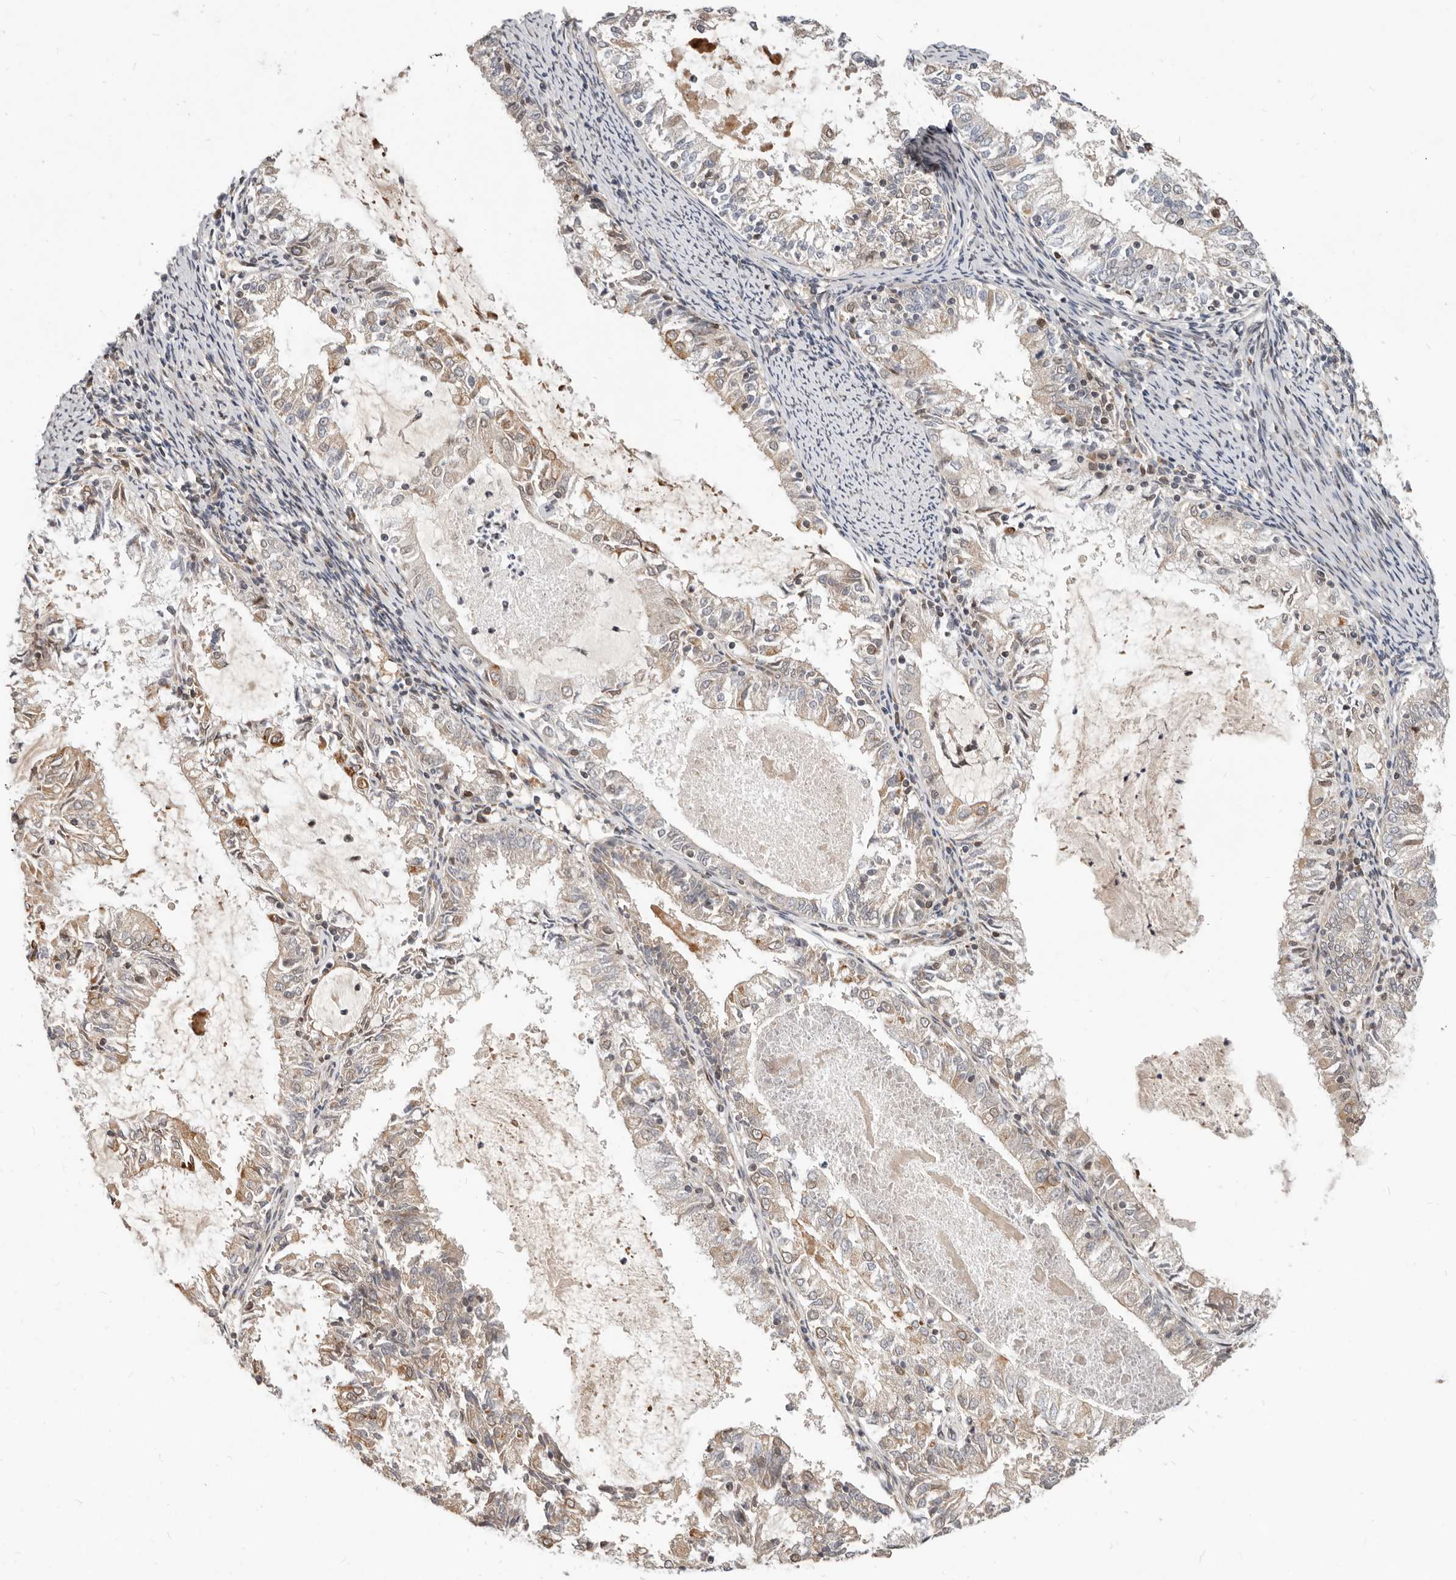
{"staining": {"intensity": "weak", "quantity": "25%-75%", "location": "cytoplasmic/membranous"}, "tissue": "endometrial cancer", "cell_type": "Tumor cells", "image_type": "cancer", "snomed": [{"axis": "morphology", "description": "Adenocarcinoma, NOS"}, {"axis": "topography", "description": "Endometrium"}], "caption": "This micrograph shows immunohistochemistry (IHC) staining of endometrial adenocarcinoma, with low weak cytoplasmic/membranous positivity in about 25%-75% of tumor cells.", "gene": "NPY4R", "patient": {"sex": "female", "age": 57}}